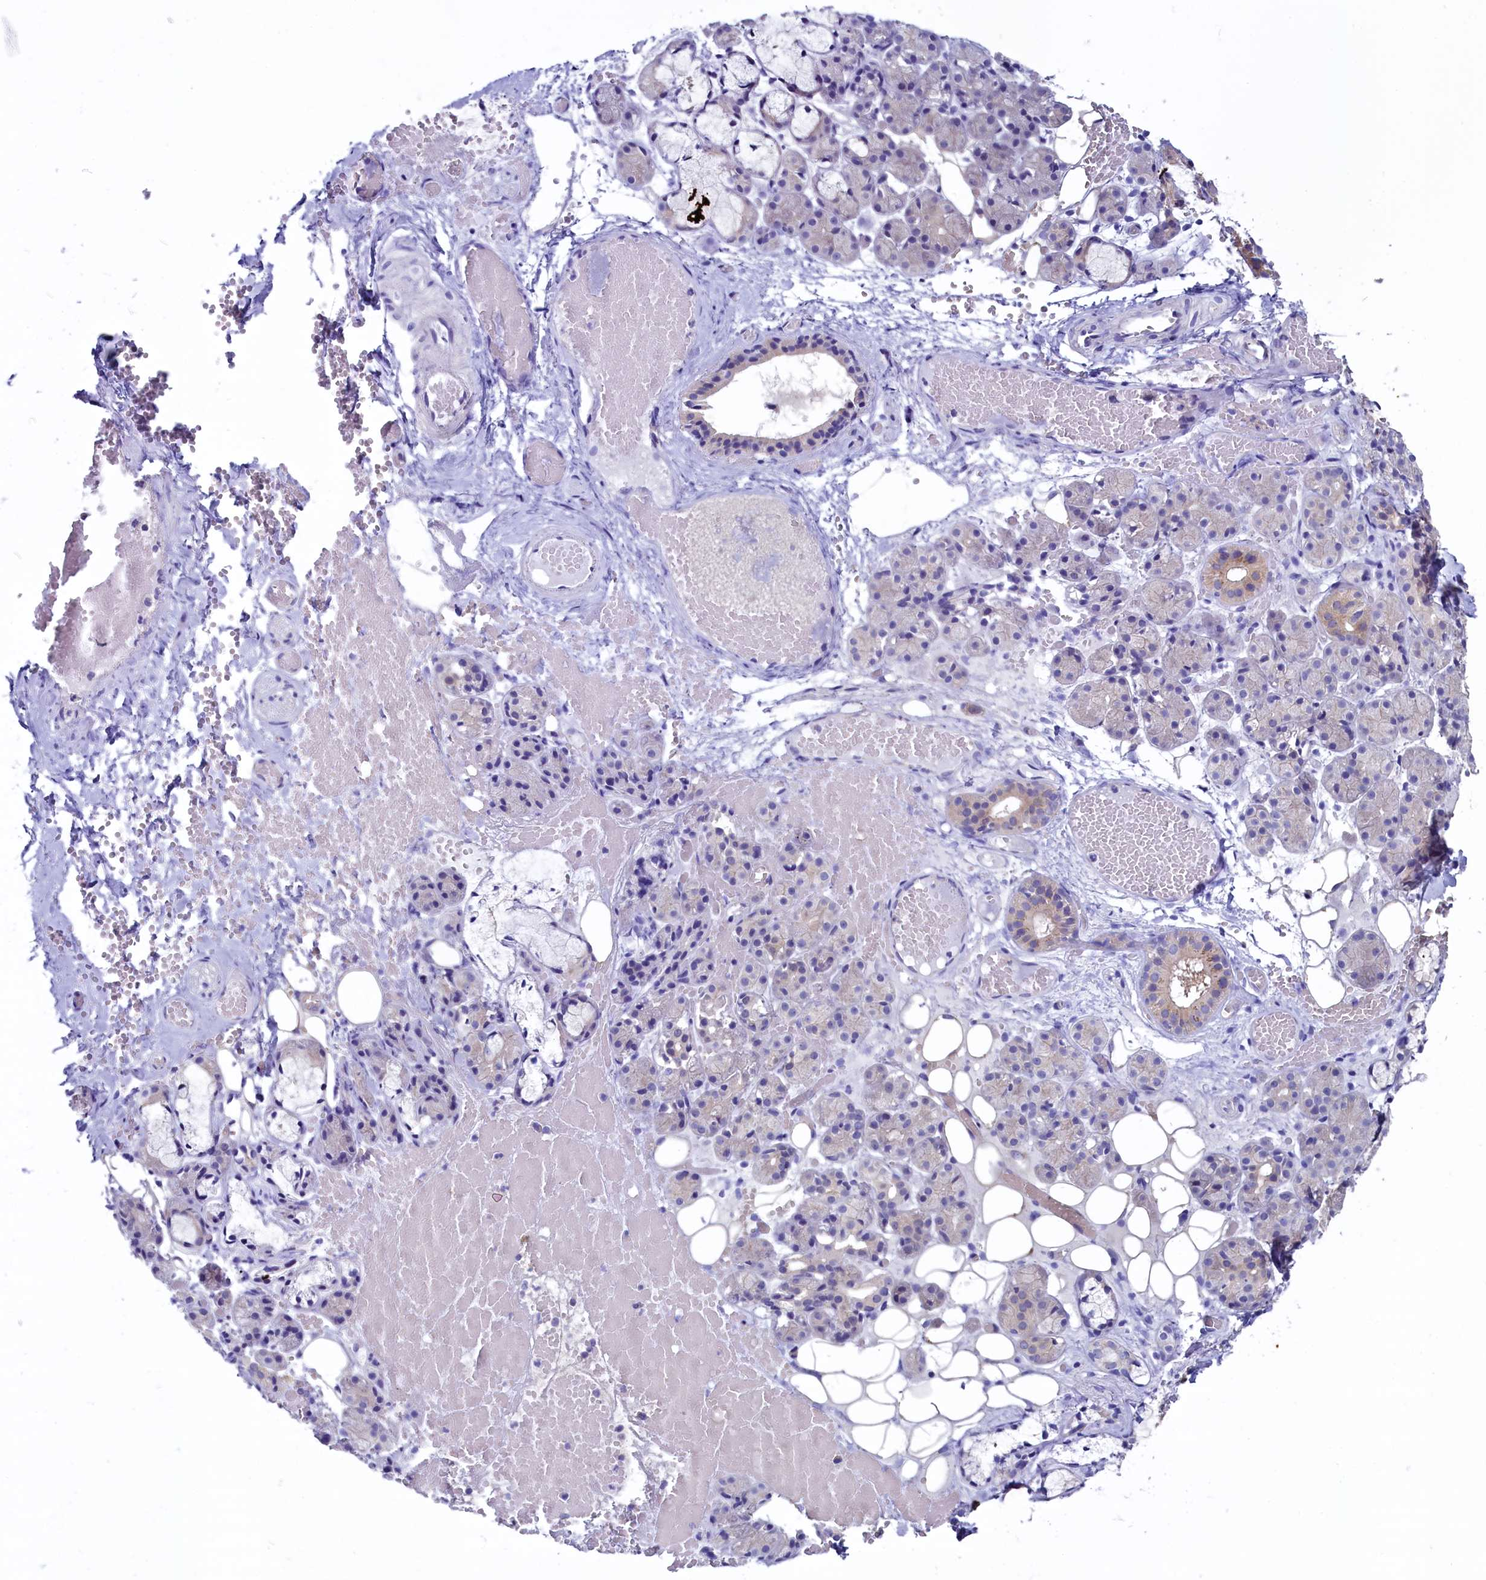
{"staining": {"intensity": "weak", "quantity": "<25%", "location": "cytoplasmic/membranous"}, "tissue": "salivary gland", "cell_type": "Glandular cells", "image_type": "normal", "snomed": [{"axis": "morphology", "description": "Normal tissue, NOS"}, {"axis": "topography", "description": "Salivary gland"}], "caption": "The micrograph exhibits no significant staining in glandular cells of salivary gland.", "gene": "CIAPIN1", "patient": {"sex": "male", "age": 63}}